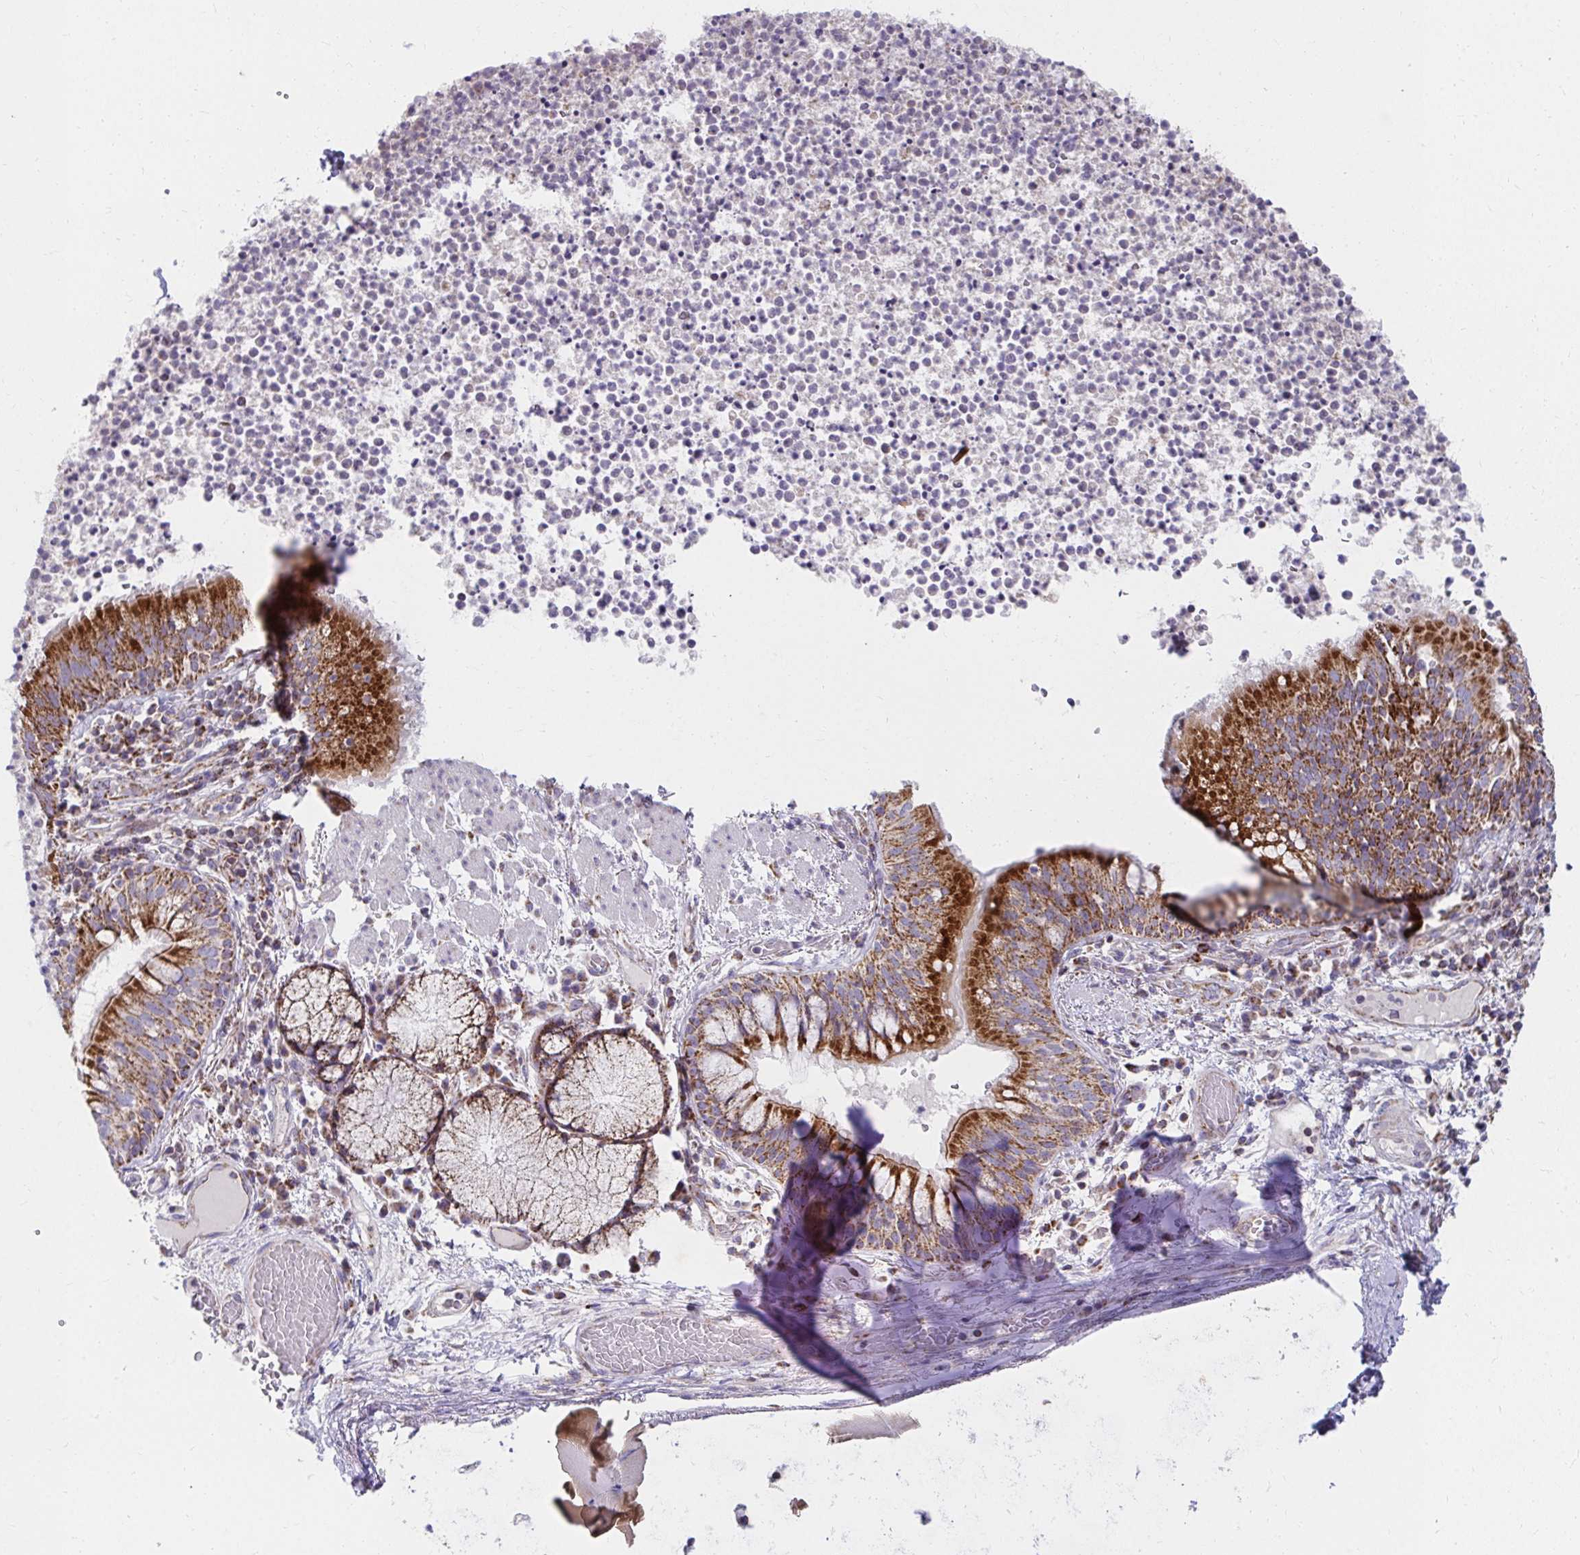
{"staining": {"intensity": "strong", "quantity": ">75%", "location": "cytoplasmic/membranous"}, "tissue": "bronchus", "cell_type": "Respiratory epithelial cells", "image_type": "normal", "snomed": [{"axis": "morphology", "description": "Normal tissue, NOS"}, {"axis": "topography", "description": "Lymph node"}, {"axis": "topography", "description": "Bronchus"}], "caption": "Bronchus stained with immunohistochemistry shows strong cytoplasmic/membranous expression in approximately >75% of respiratory epithelial cells. (Stains: DAB (3,3'-diaminobenzidine) in brown, nuclei in blue, Microscopy: brightfield microscopy at high magnification).", "gene": "EXOC5", "patient": {"sex": "male", "age": 56}}